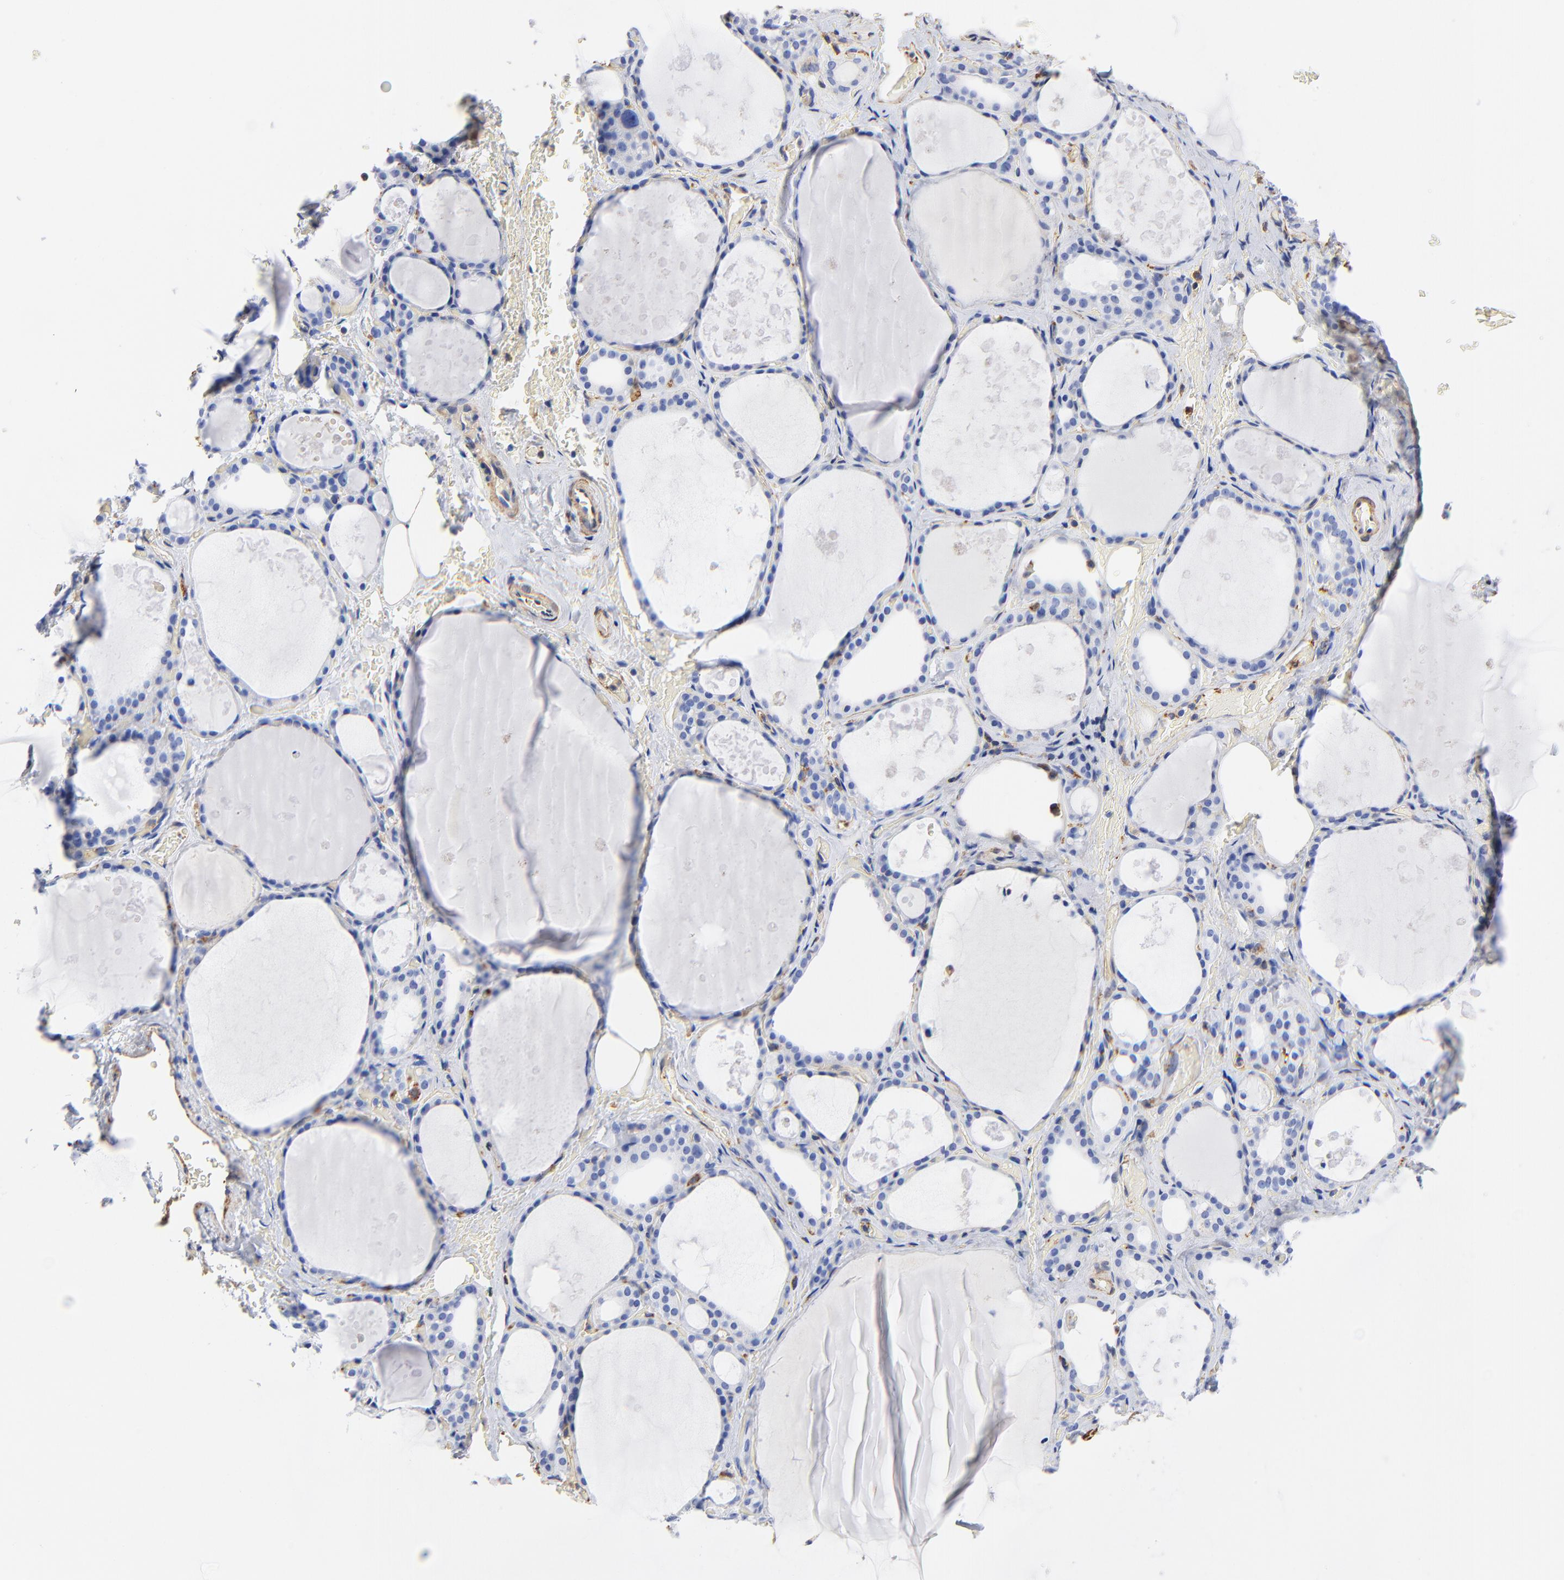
{"staining": {"intensity": "negative", "quantity": "none", "location": "none"}, "tissue": "thyroid gland", "cell_type": "Glandular cells", "image_type": "normal", "snomed": [{"axis": "morphology", "description": "Normal tissue, NOS"}, {"axis": "topography", "description": "Thyroid gland"}], "caption": "Immunohistochemistry photomicrograph of benign human thyroid gland stained for a protein (brown), which shows no staining in glandular cells.", "gene": "TAGLN2", "patient": {"sex": "male", "age": 61}}